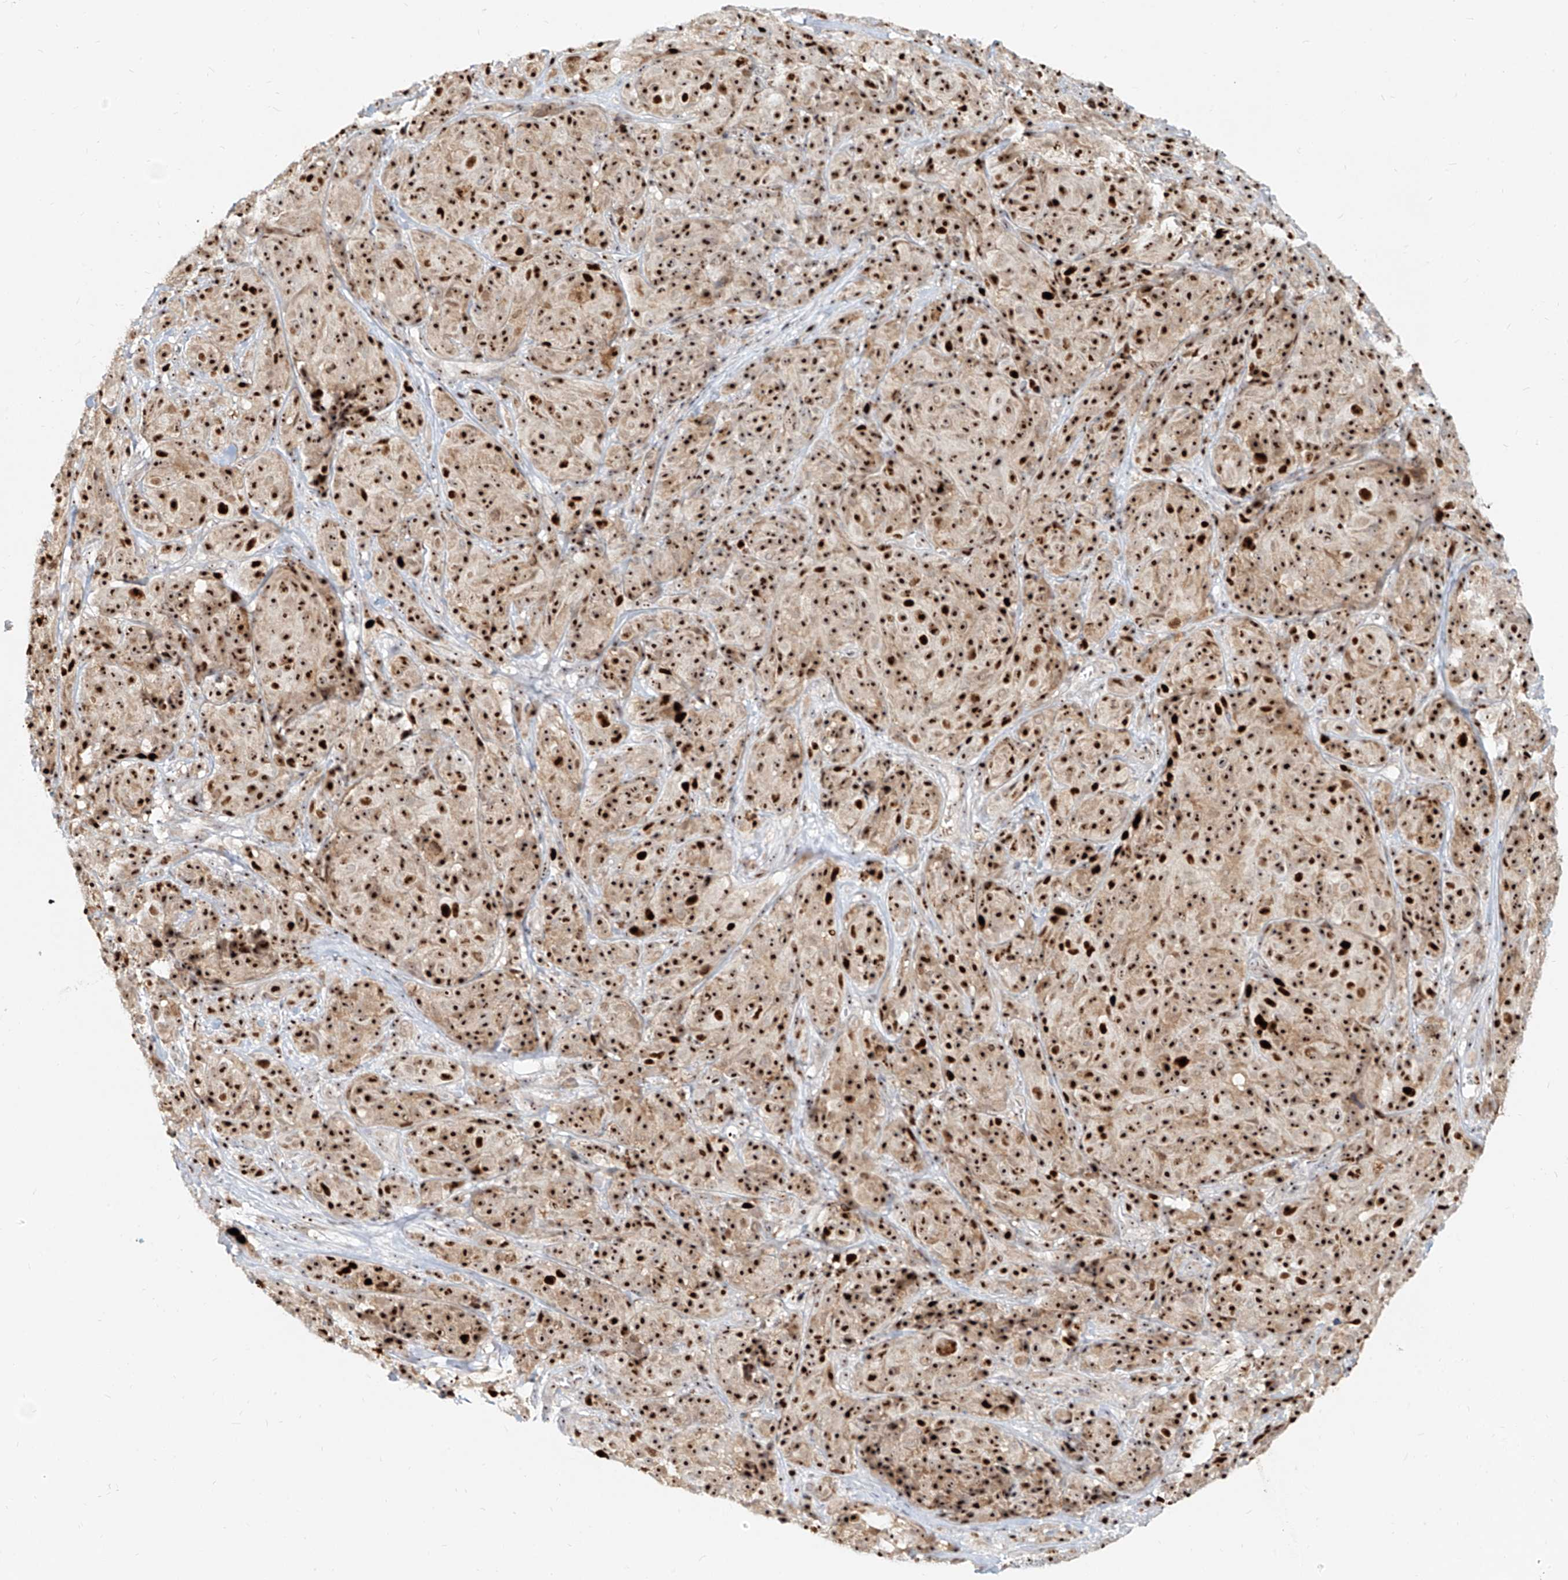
{"staining": {"intensity": "strong", "quantity": ">75%", "location": "nuclear"}, "tissue": "melanoma", "cell_type": "Tumor cells", "image_type": "cancer", "snomed": [{"axis": "morphology", "description": "Malignant melanoma, NOS"}, {"axis": "topography", "description": "Skin"}], "caption": "Human malignant melanoma stained for a protein (brown) shows strong nuclear positive expression in about >75% of tumor cells.", "gene": "BYSL", "patient": {"sex": "male", "age": 73}}